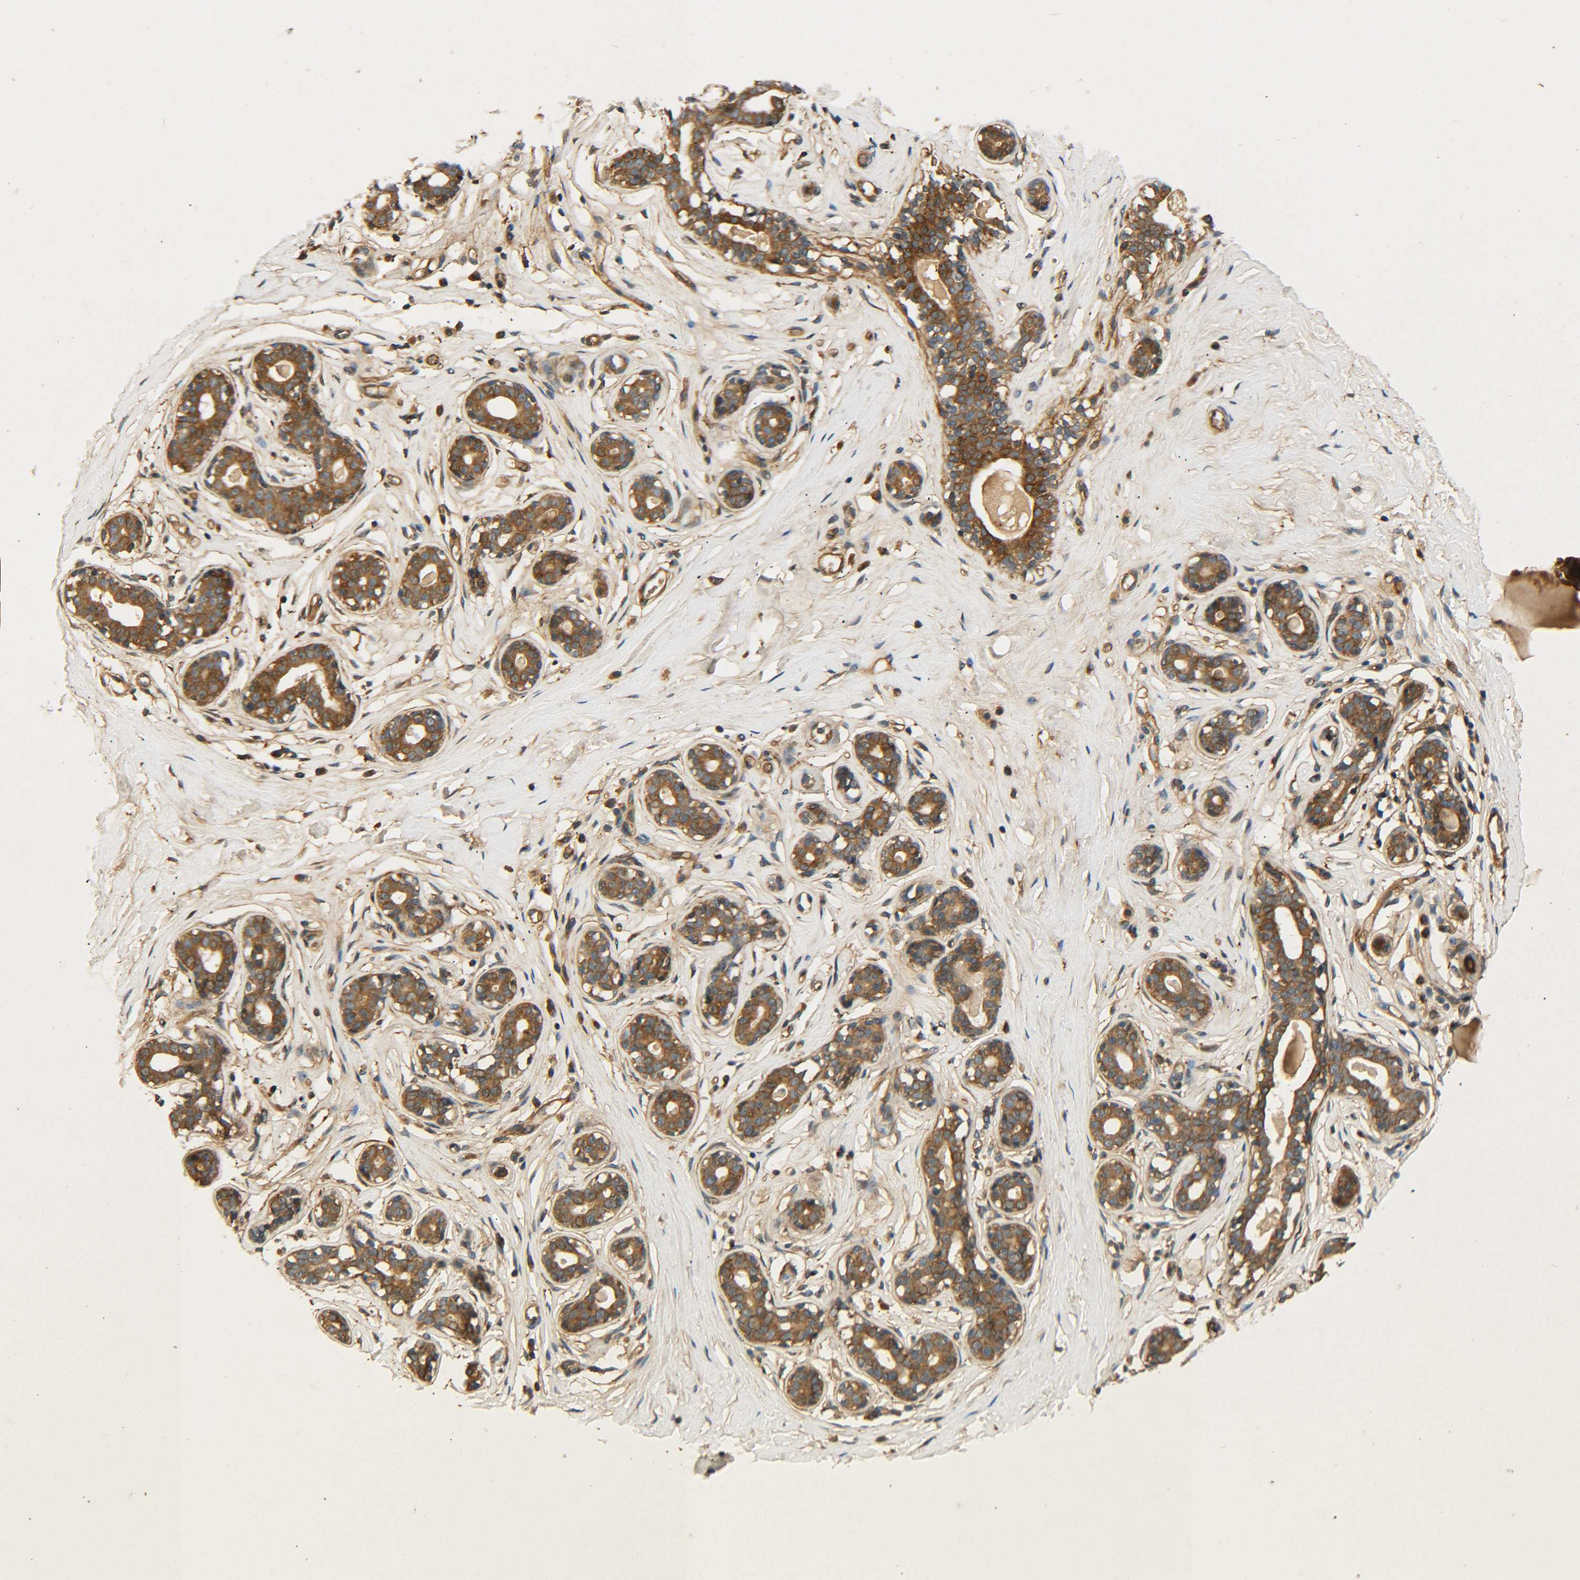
{"staining": {"intensity": "moderate", "quantity": ">75%", "location": "cytoplasmic/membranous"}, "tissue": "breast", "cell_type": "Adipocytes", "image_type": "normal", "snomed": [{"axis": "morphology", "description": "Normal tissue, NOS"}, {"axis": "topography", "description": "Breast"}], "caption": "About >75% of adipocytes in benign breast demonstrate moderate cytoplasmic/membranous protein expression as visualized by brown immunohistochemical staining.", "gene": "LRCH3", "patient": {"sex": "female", "age": 23}}